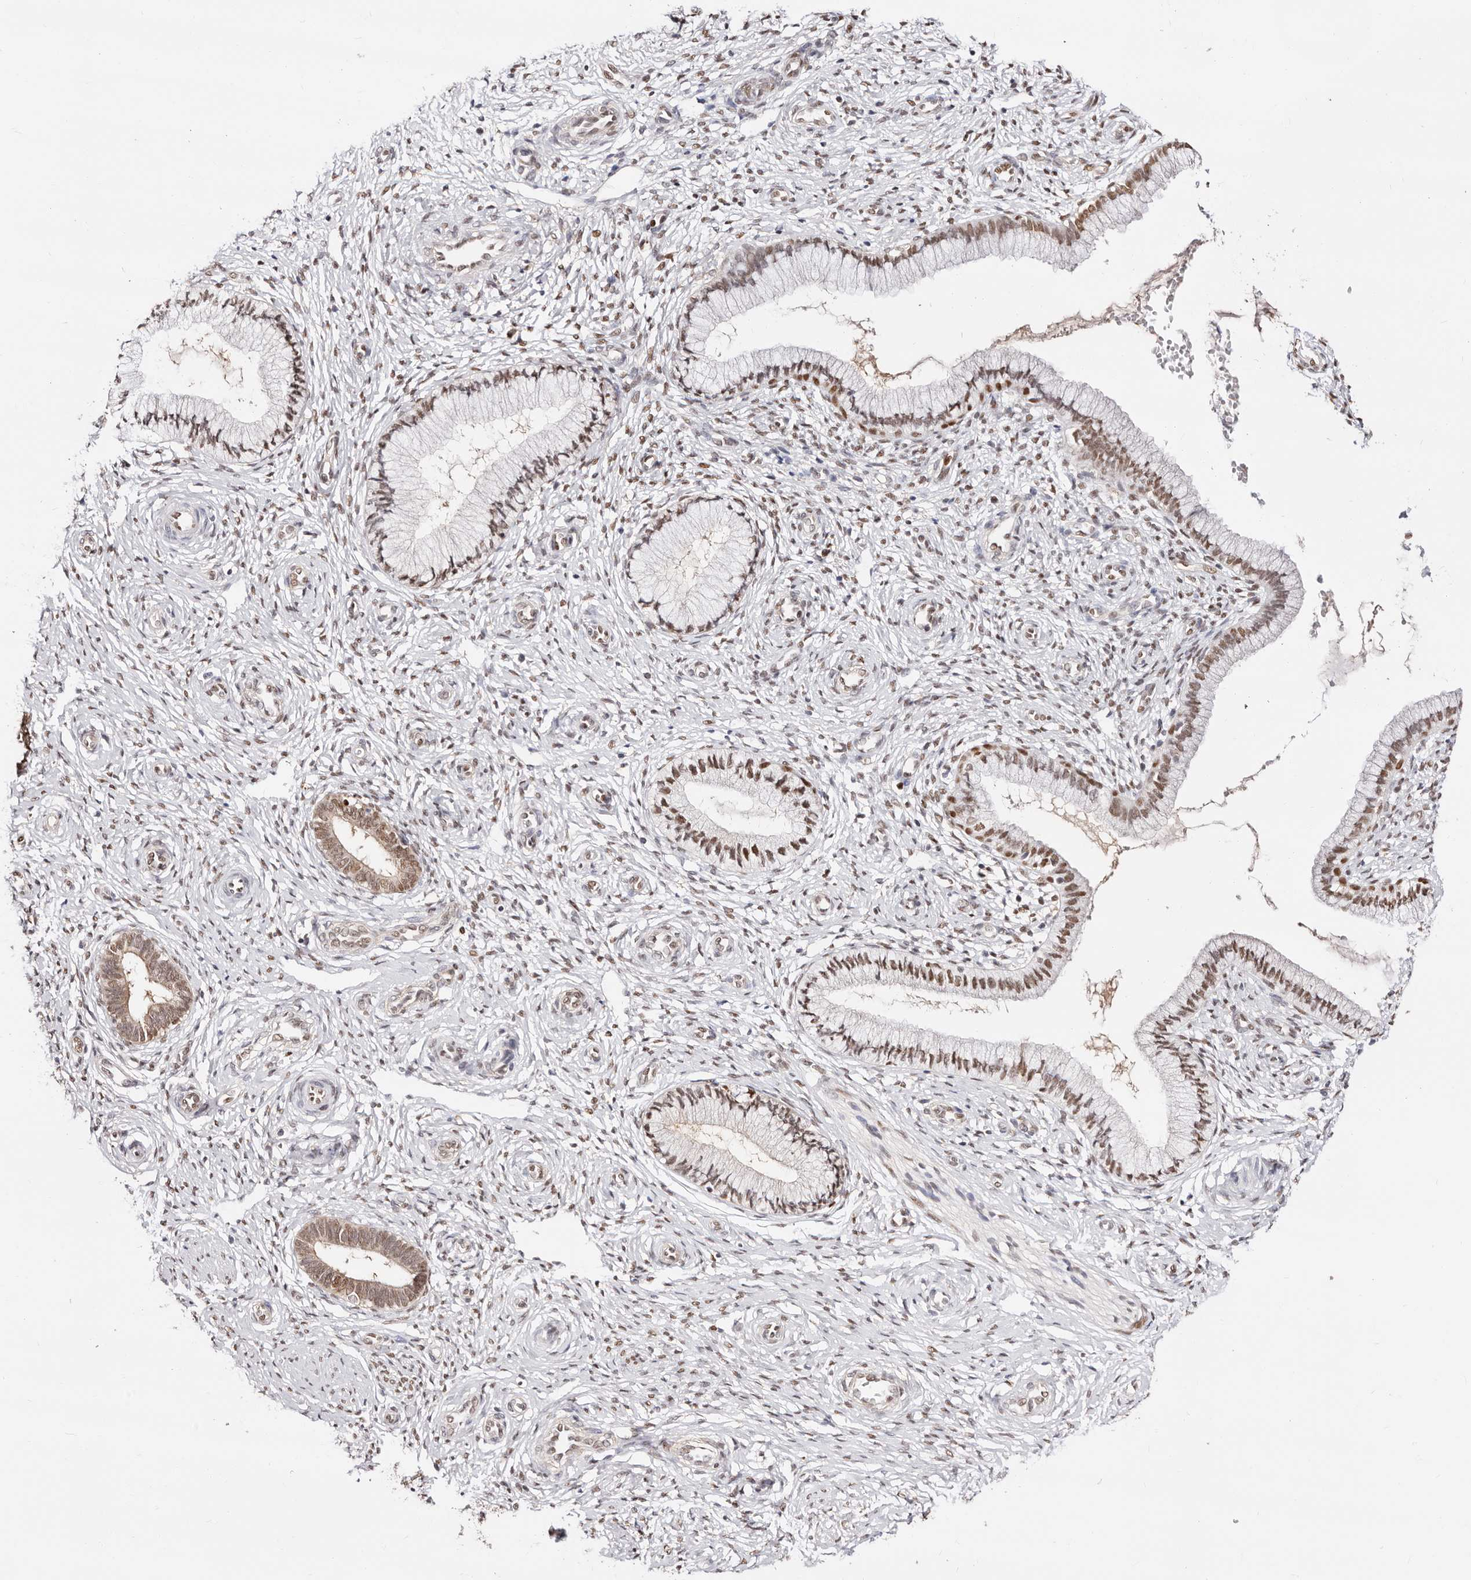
{"staining": {"intensity": "moderate", "quantity": ">75%", "location": "nuclear"}, "tissue": "cervix", "cell_type": "Glandular cells", "image_type": "normal", "snomed": [{"axis": "morphology", "description": "Normal tissue, NOS"}, {"axis": "topography", "description": "Cervix"}], "caption": "Protein expression analysis of benign cervix exhibits moderate nuclear positivity in about >75% of glandular cells.", "gene": "TKT", "patient": {"sex": "female", "age": 27}}